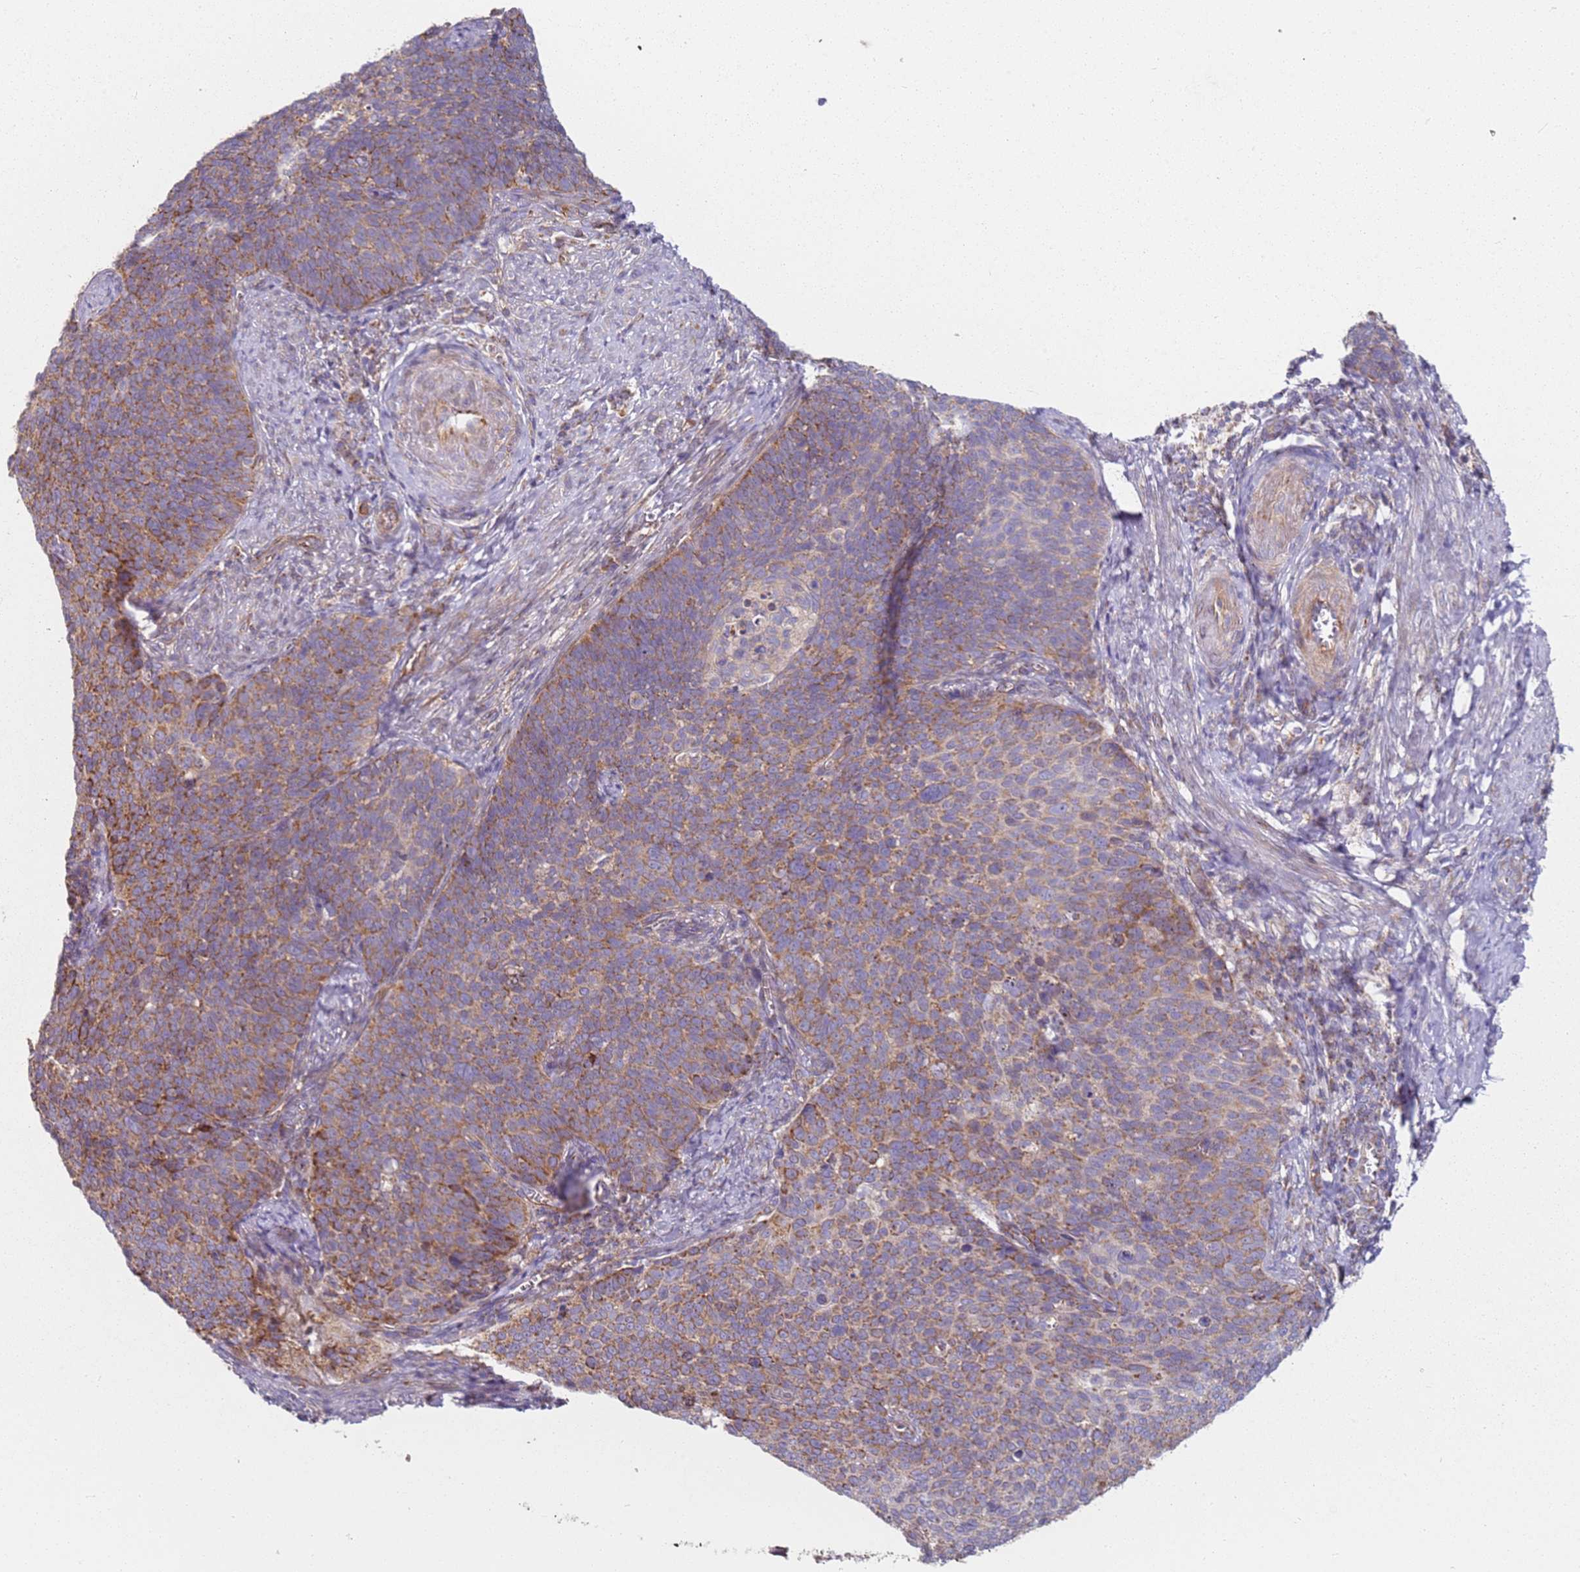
{"staining": {"intensity": "moderate", "quantity": ">75%", "location": "cytoplasmic/membranous"}, "tissue": "cervical cancer", "cell_type": "Tumor cells", "image_type": "cancer", "snomed": [{"axis": "morphology", "description": "Normal tissue, NOS"}, {"axis": "morphology", "description": "Squamous cell carcinoma, NOS"}, {"axis": "topography", "description": "Cervix"}], "caption": "Cervical cancer was stained to show a protein in brown. There is medium levels of moderate cytoplasmic/membranous staining in about >75% of tumor cells. (Brightfield microscopy of DAB IHC at high magnification).", "gene": "ALS2", "patient": {"sex": "female", "age": 39}}